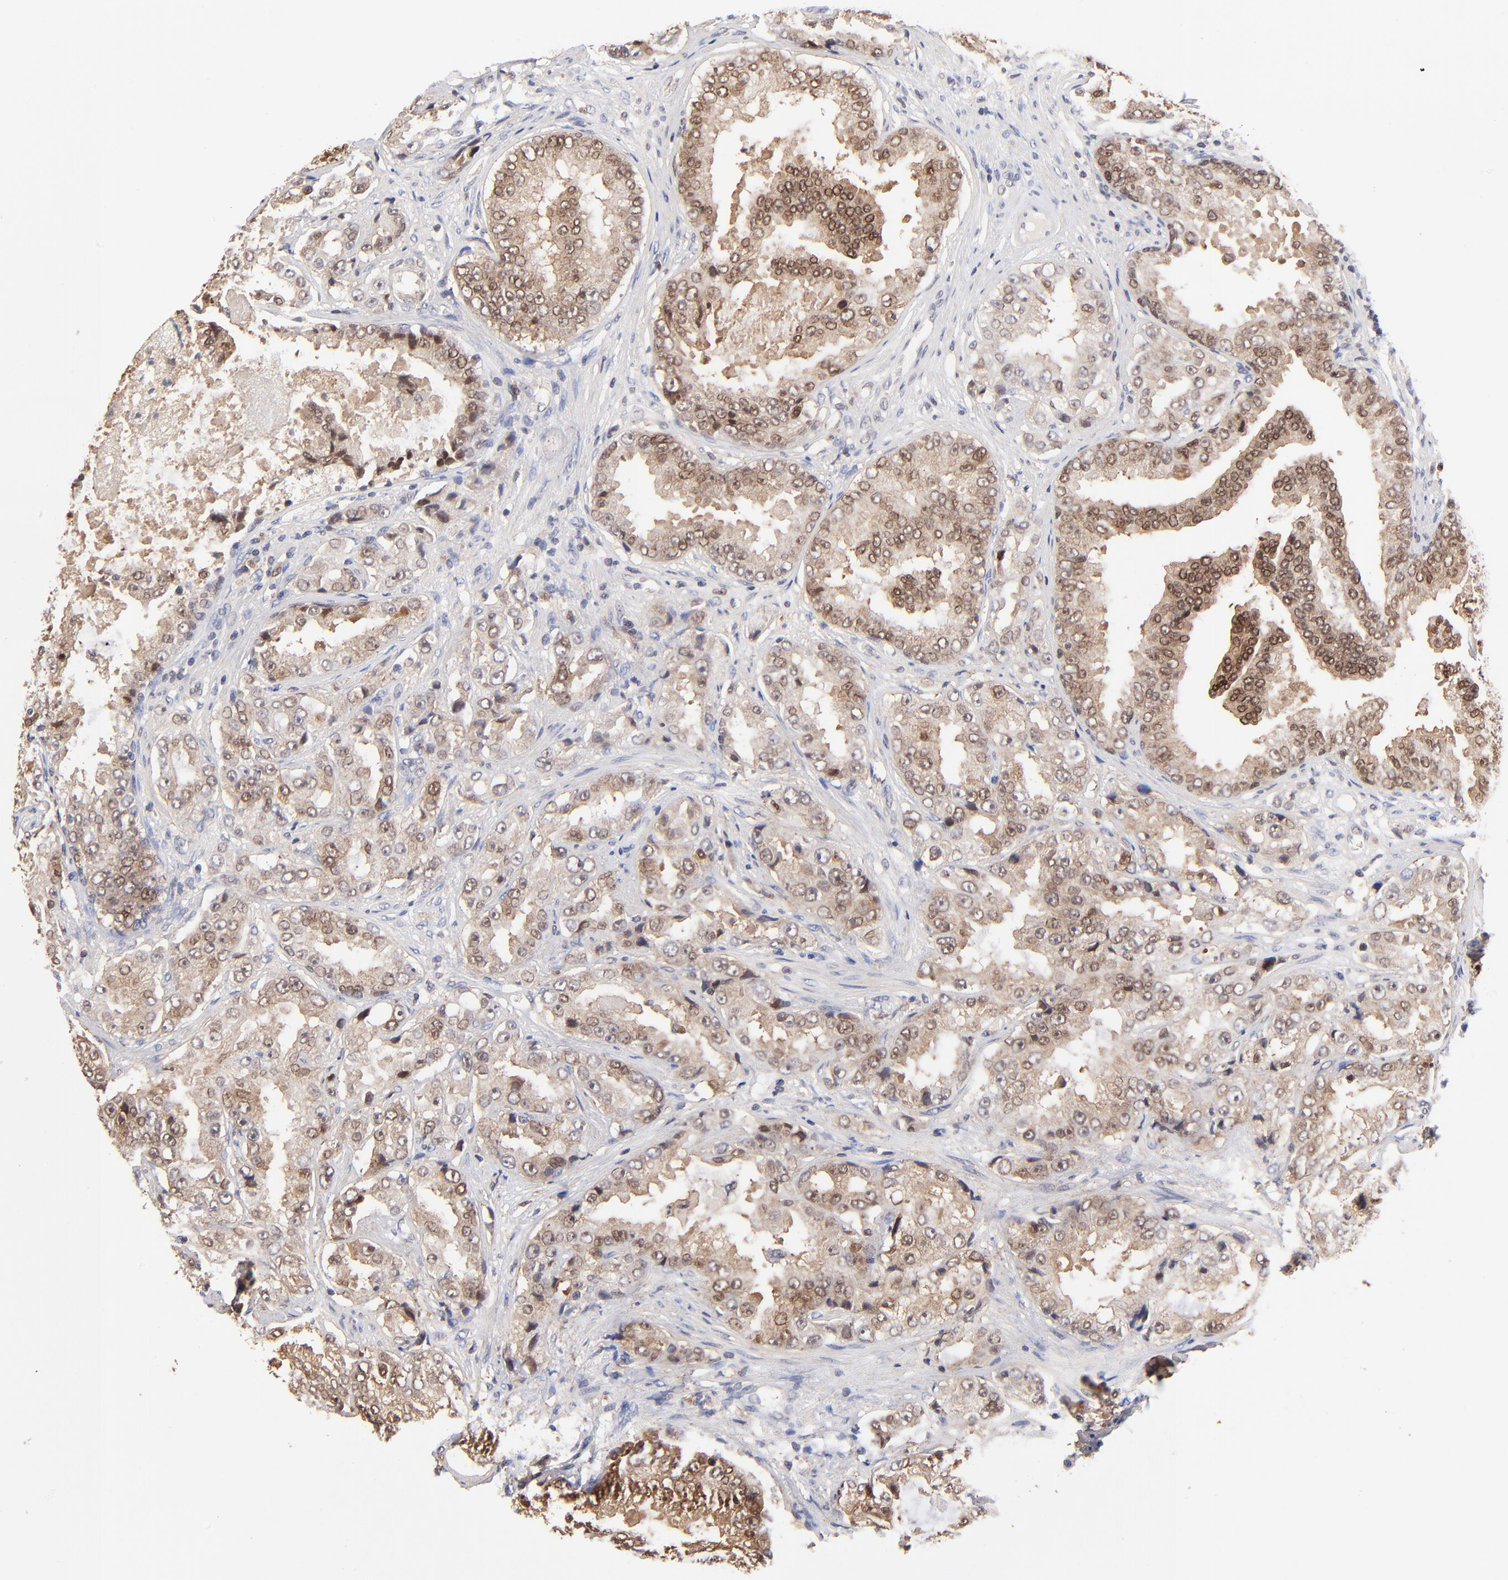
{"staining": {"intensity": "moderate", "quantity": "25%-75%", "location": "cytoplasmic/membranous,nuclear"}, "tissue": "prostate cancer", "cell_type": "Tumor cells", "image_type": "cancer", "snomed": [{"axis": "morphology", "description": "Adenocarcinoma, High grade"}, {"axis": "topography", "description": "Prostate"}], "caption": "Approximately 25%-75% of tumor cells in human prostate cancer (adenocarcinoma (high-grade)) demonstrate moderate cytoplasmic/membranous and nuclear protein positivity as visualized by brown immunohistochemical staining.", "gene": "DCTPP1", "patient": {"sex": "male", "age": 73}}